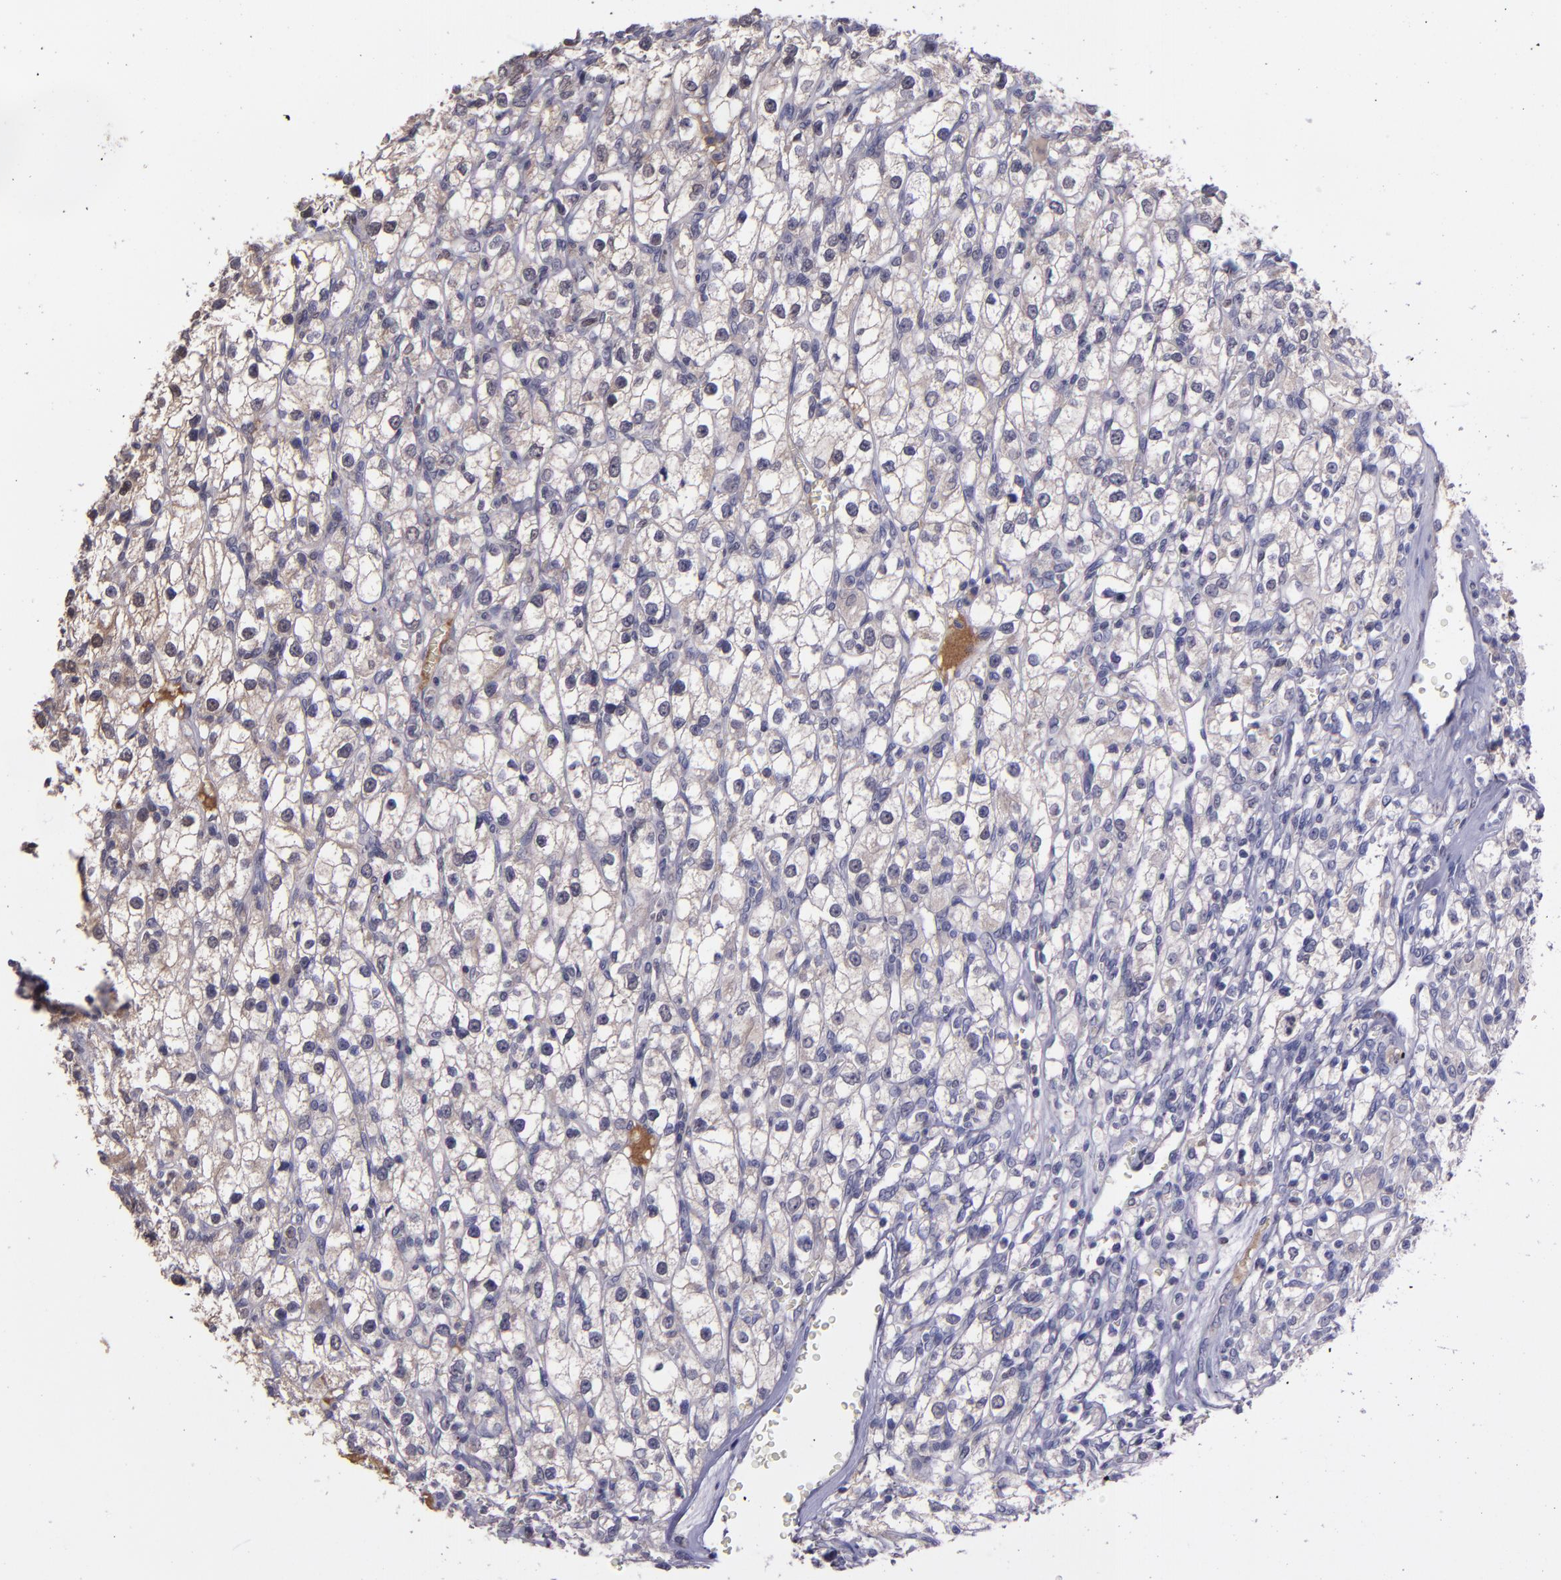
{"staining": {"intensity": "negative", "quantity": "none", "location": "none"}, "tissue": "renal cancer", "cell_type": "Tumor cells", "image_type": "cancer", "snomed": [{"axis": "morphology", "description": "Adenocarcinoma, NOS"}, {"axis": "topography", "description": "Kidney"}], "caption": "Immunohistochemical staining of renal adenocarcinoma shows no significant positivity in tumor cells.", "gene": "SERPINF2", "patient": {"sex": "female", "age": 62}}